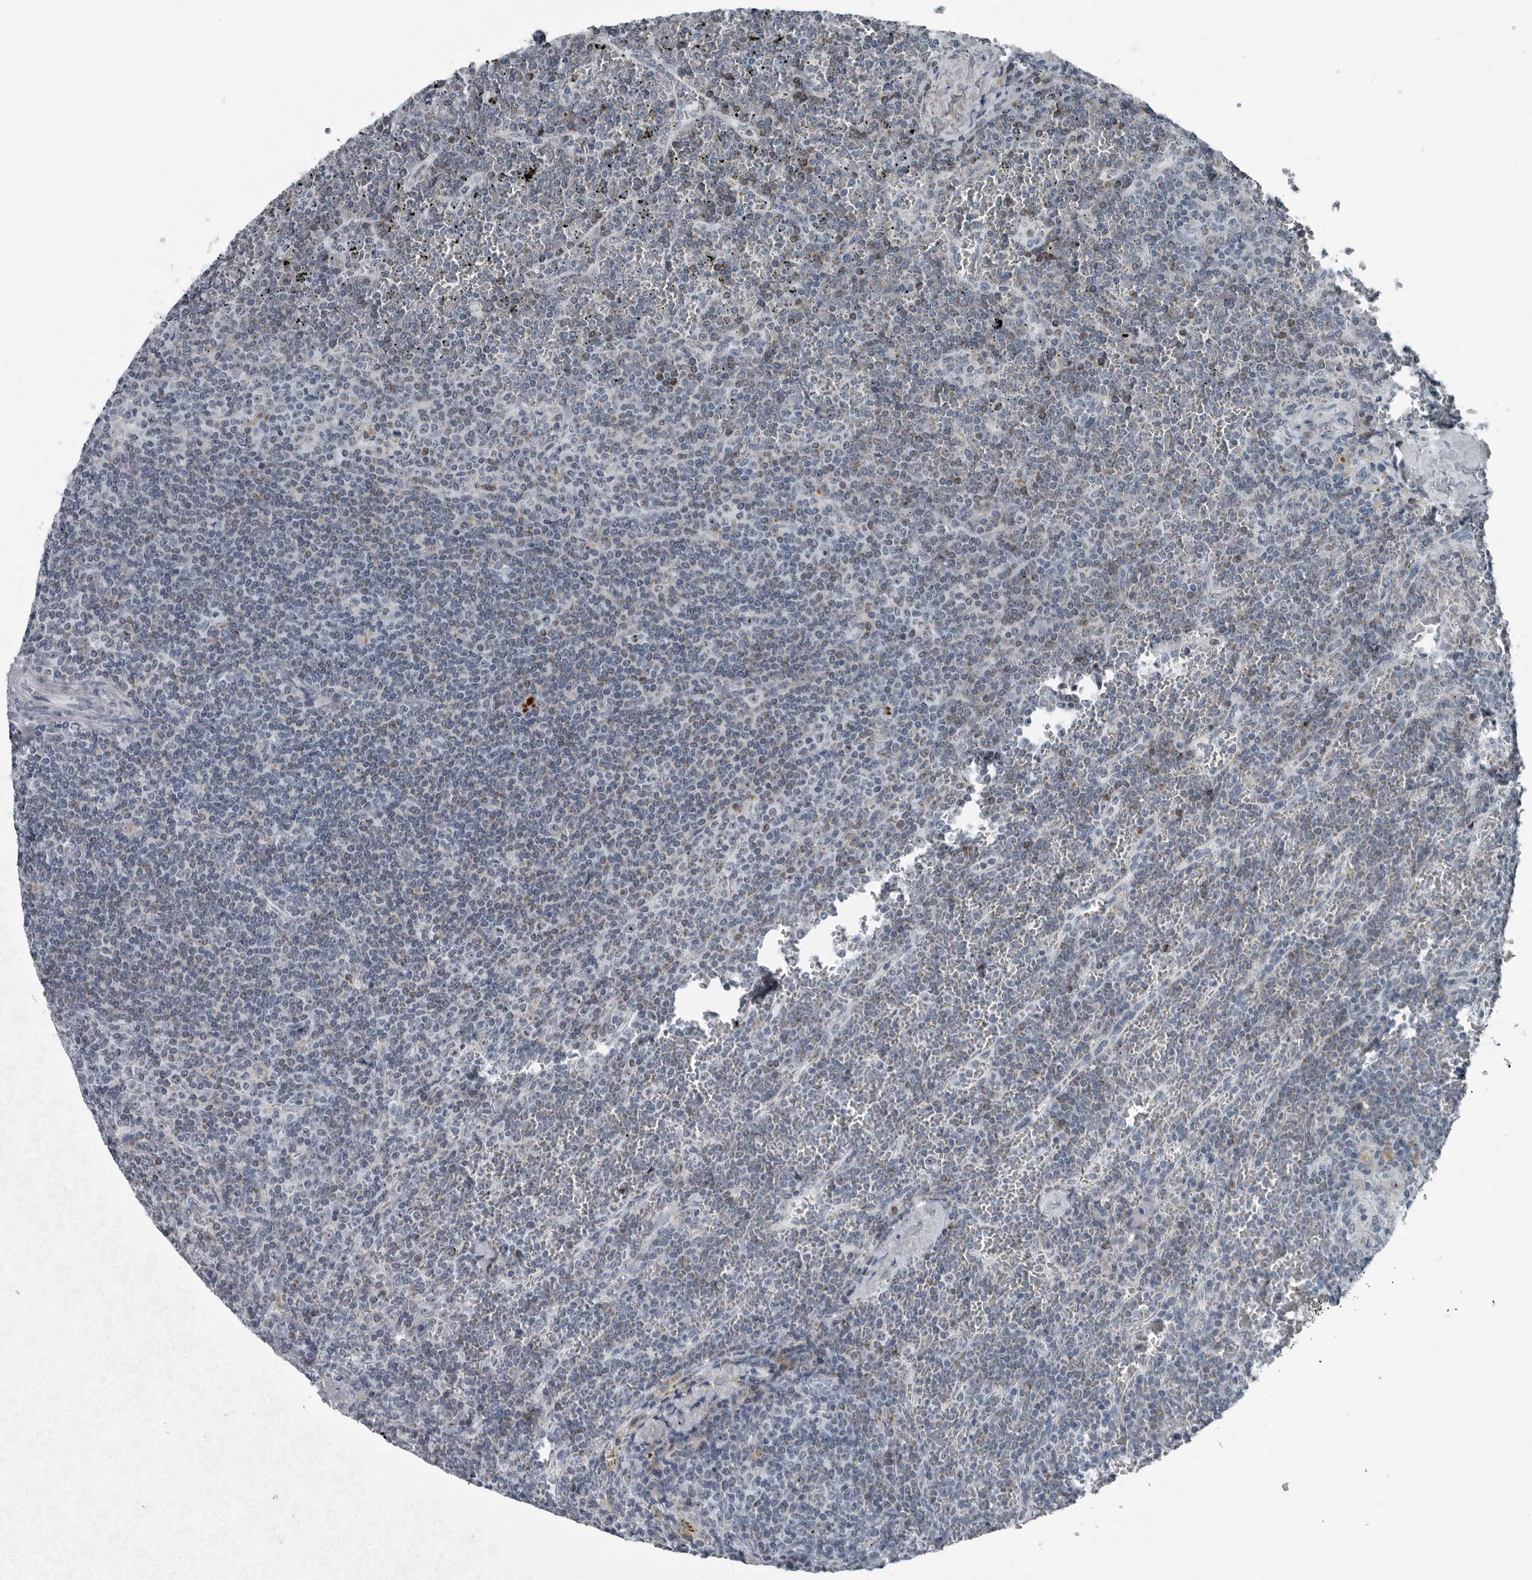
{"staining": {"intensity": "negative", "quantity": "none", "location": "none"}, "tissue": "lymphoma", "cell_type": "Tumor cells", "image_type": "cancer", "snomed": [{"axis": "morphology", "description": "Malignant lymphoma, non-Hodgkin's type, Low grade"}, {"axis": "topography", "description": "Spleen"}], "caption": "An image of low-grade malignant lymphoma, non-Hodgkin's type stained for a protein displays no brown staining in tumor cells.", "gene": "PDCD11", "patient": {"sex": "female", "age": 19}}